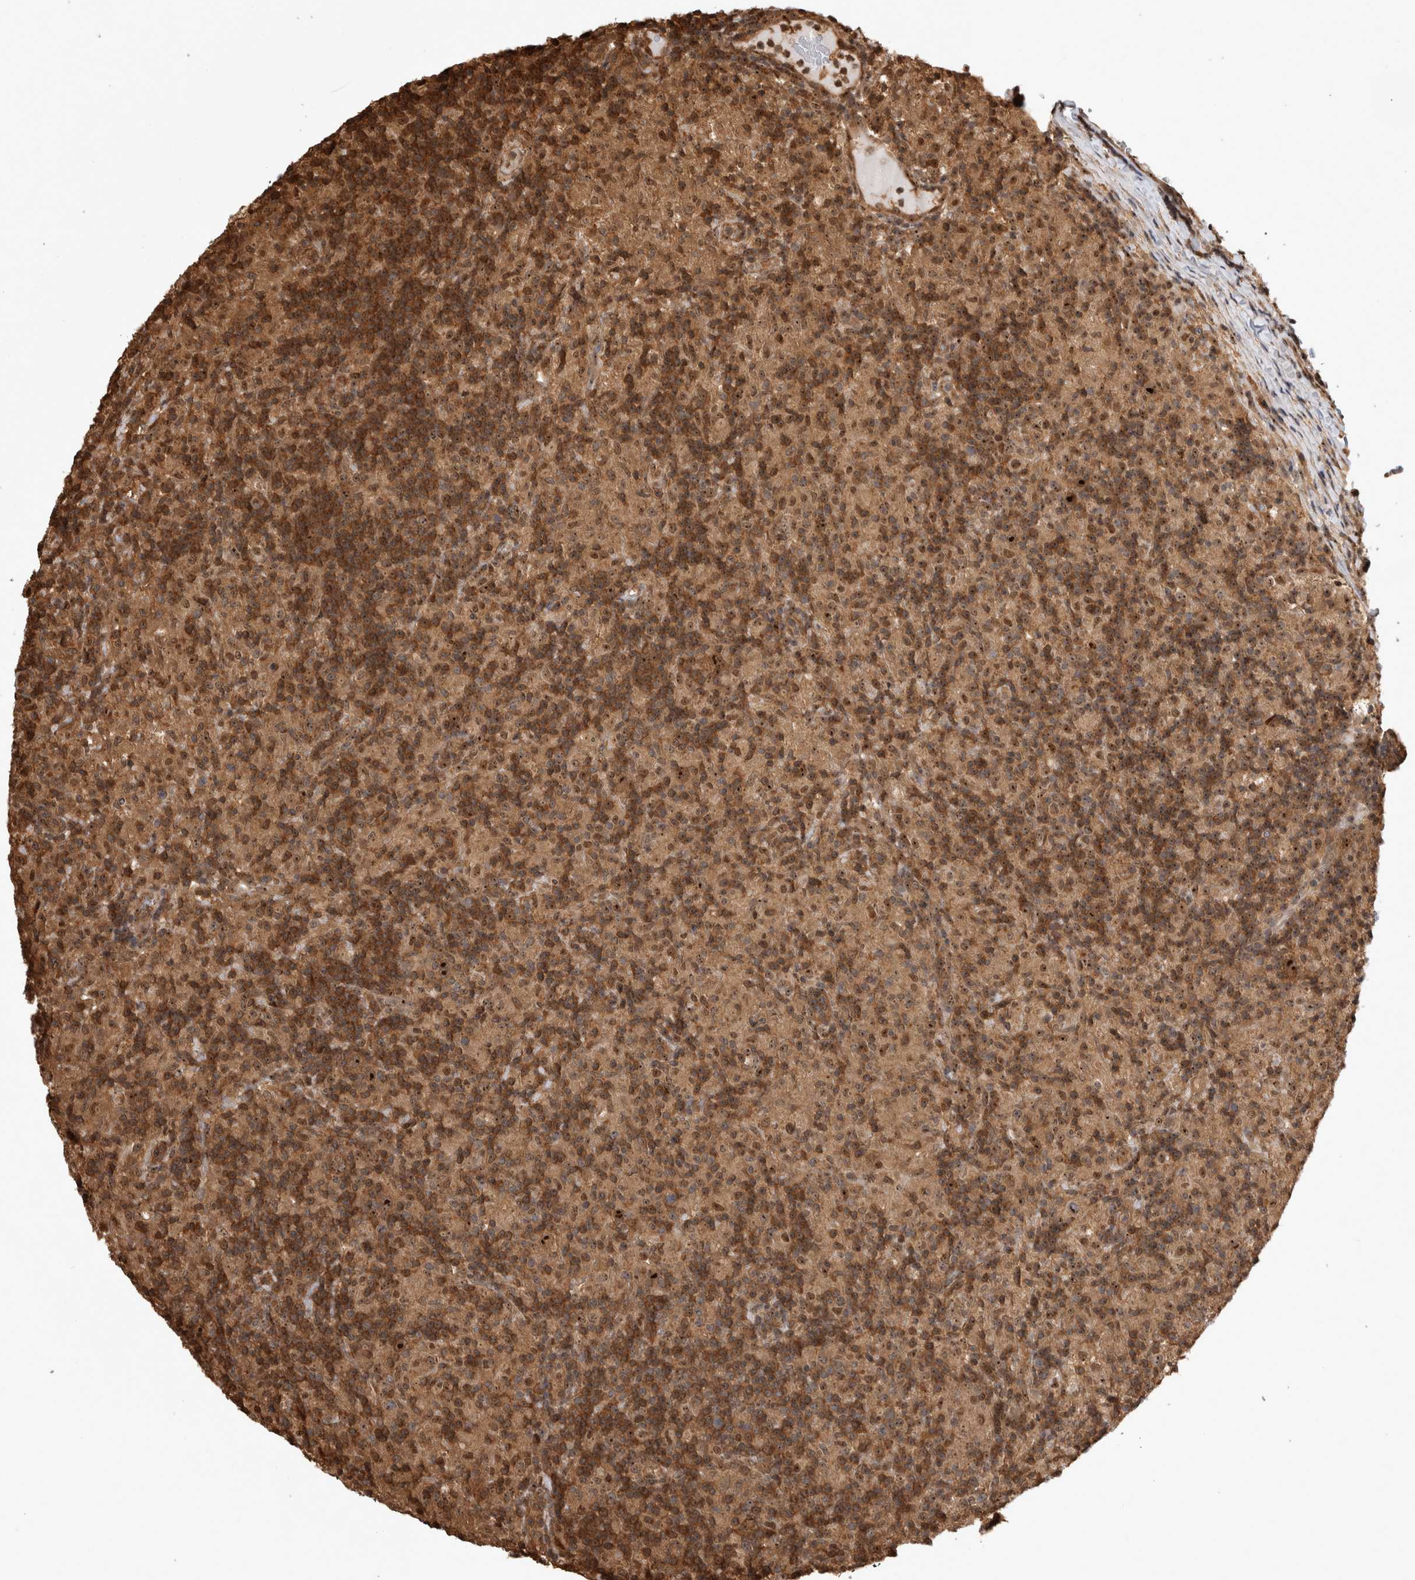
{"staining": {"intensity": "strong", "quantity": ">75%", "location": "nuclear"}, "tissue": "lymphoma", "cell_type": "Tumor cells", "image_type": "cancer", "snomed": [{"axis": "morphology", "description": "Hodgkin's disease, NOS"}, {"axis": "topography", "description": "Lymph node"}], "caption": "DAB immunohistochemical staining of Hodgkin's disease exhibits strong nuclear protein positivity in approximately >75% of tumor cells. The protein is stained brown, and the nuclei are stained in blue (DAB (3,3'-diaminobenzidine) IHC with brightfield microscopy, high magnification).", "gene": "TDRD7", "patient": {"sex": "male", "age": 70}}